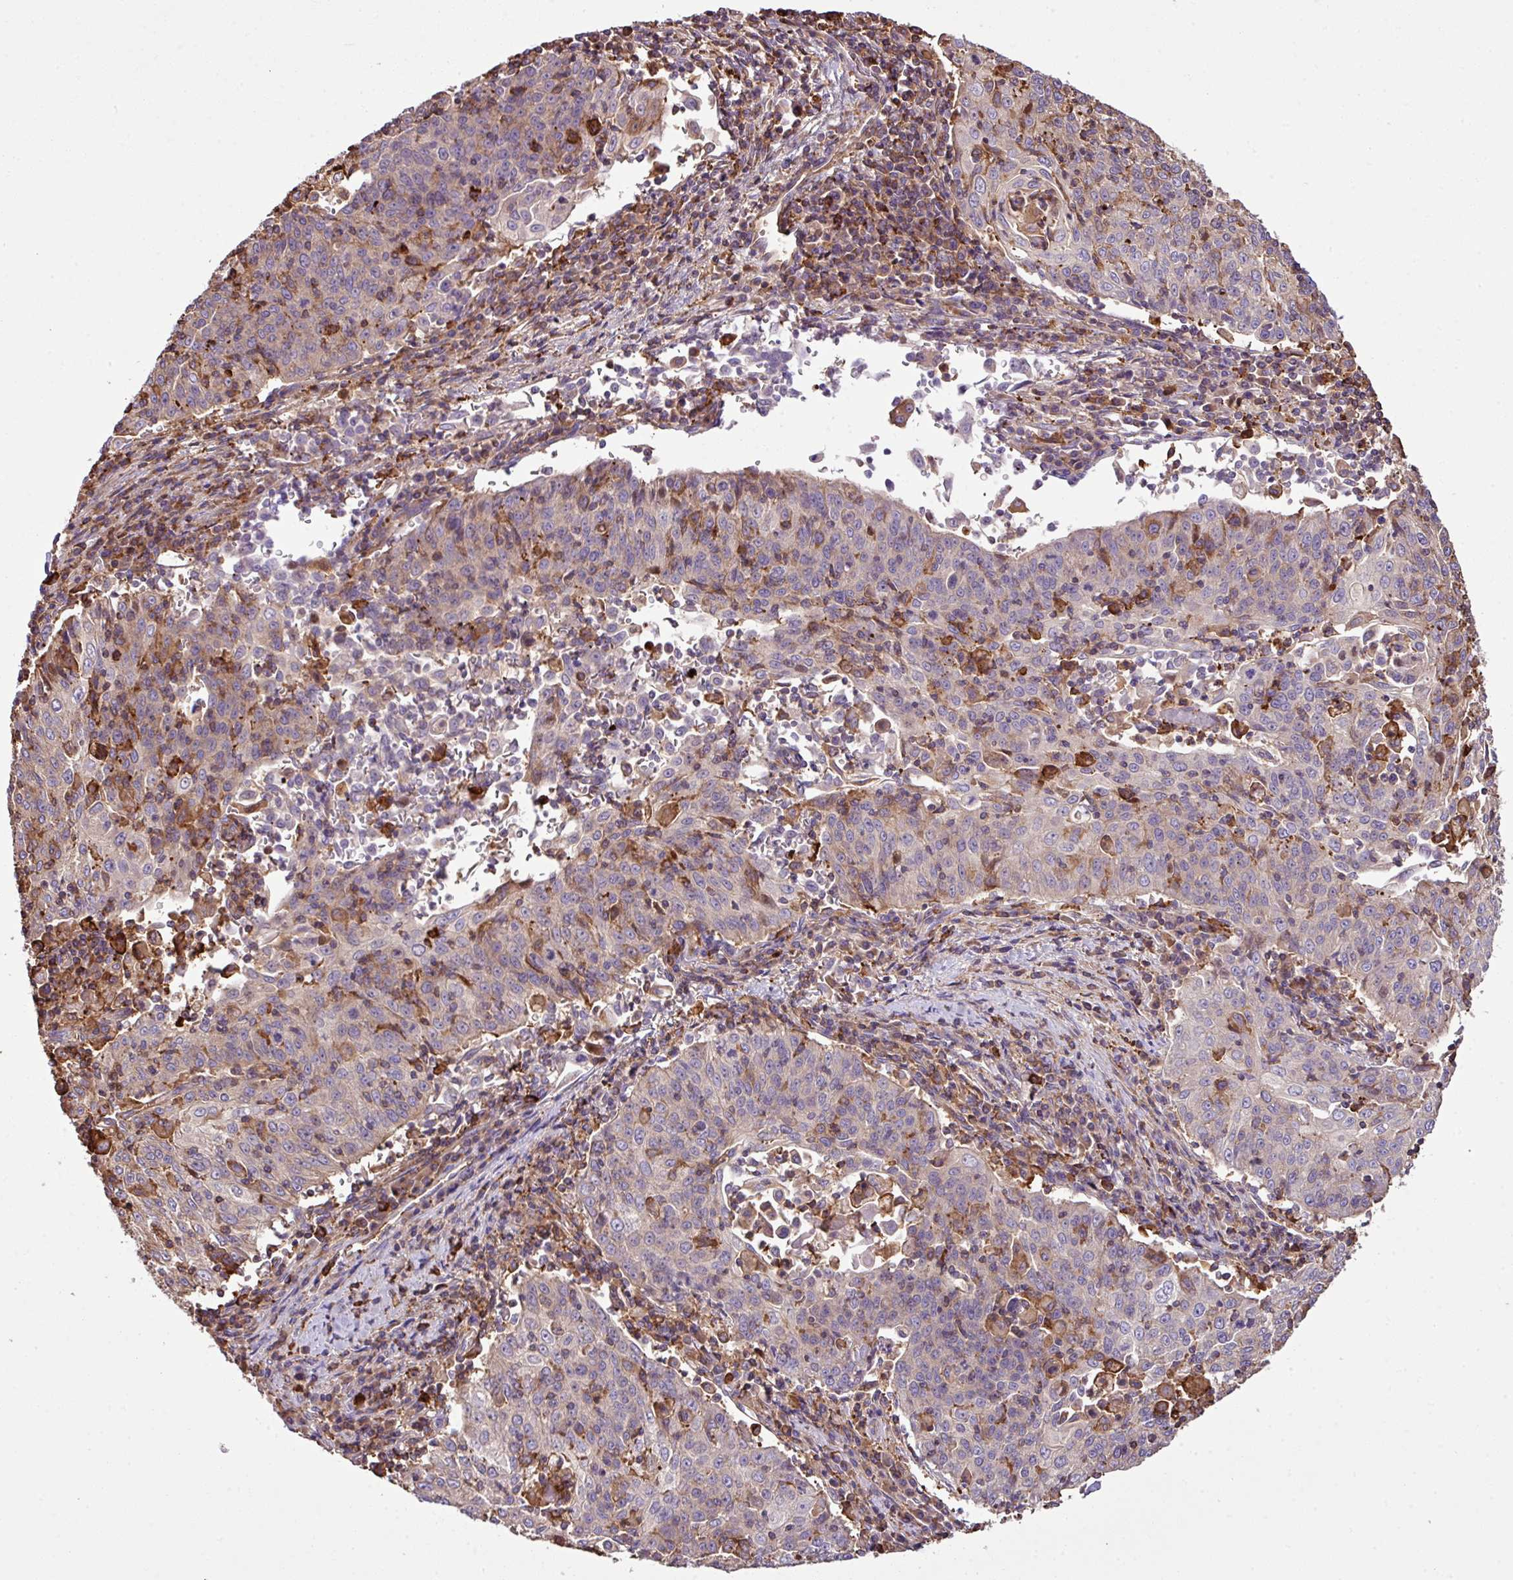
{"staining": {"intensity": "negative", "quantity": "none", "location": "none"}, "tissue": "cervical cancer", "cell_type": "Tumor cells", "image_type": "cancer", "snomed": [{"axis": "morphology", "description": "Squamous cell carcinoma, NOS"}, {"axis": "topography", "description": "Cervix"}], "caption": "The IHC micrograph has no significant staining in tumor cells of cervical cancer (squamous cell carcinoma) tissue.", "gene": "PGAP6", "patient": {"sex": "female", "age": 48}}